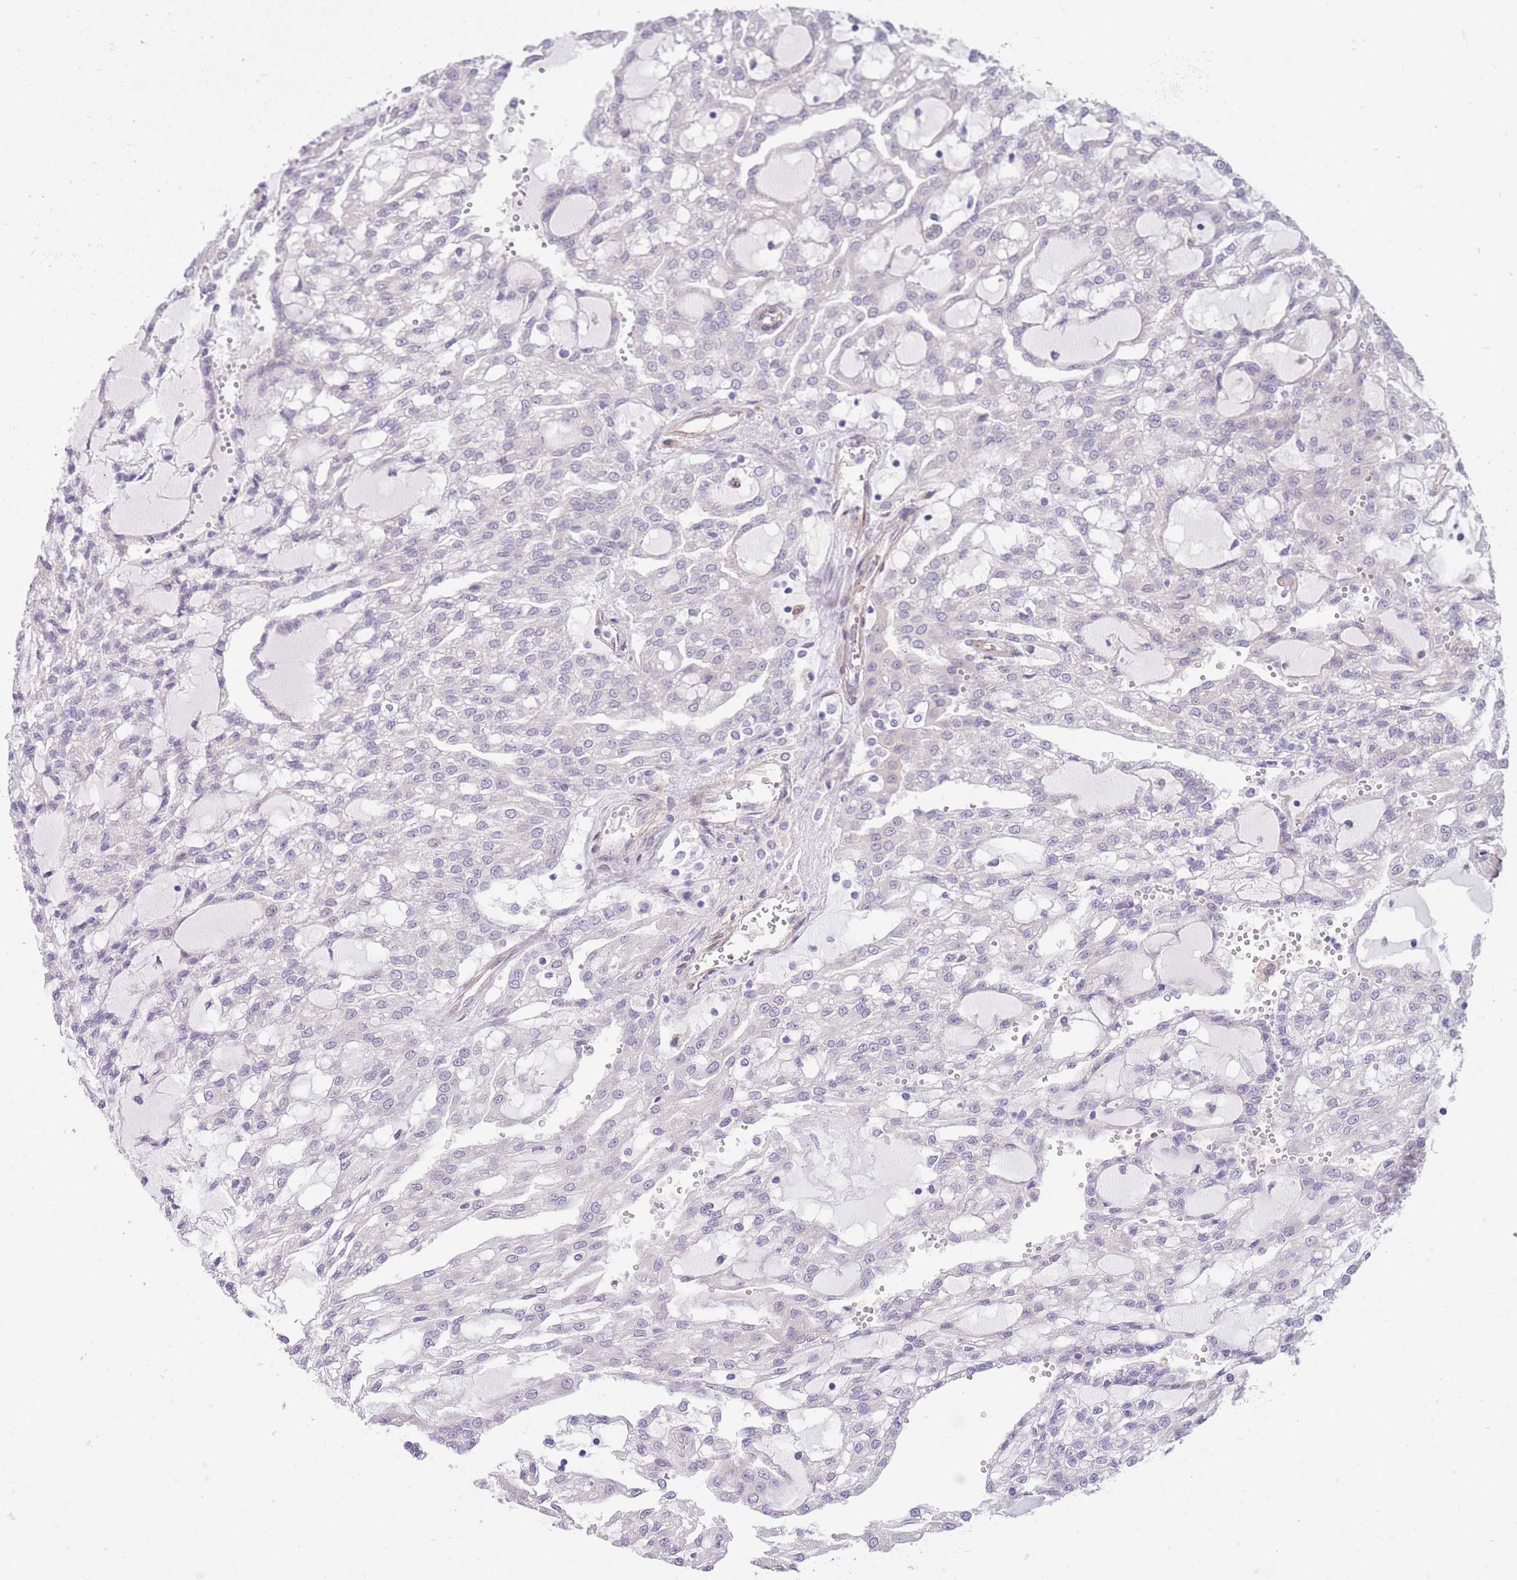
{"staining": {"intensity": "negative", "quantity": "none", "location": "none"}, "tissue": "renal cancer", "cell_type": "Tumor cells", "image_type": "cancer", "snomed": [{"axis": "morphology", "description": "Adenocarcinoma, NOS"}, {"axis": "topography", "description": "Kidney"}], "caption": "Tumor cells are negative for brown protein staining in renal cancer.", "gene": "QTRT1", "patient": {"sex": "male", "age": 63}}